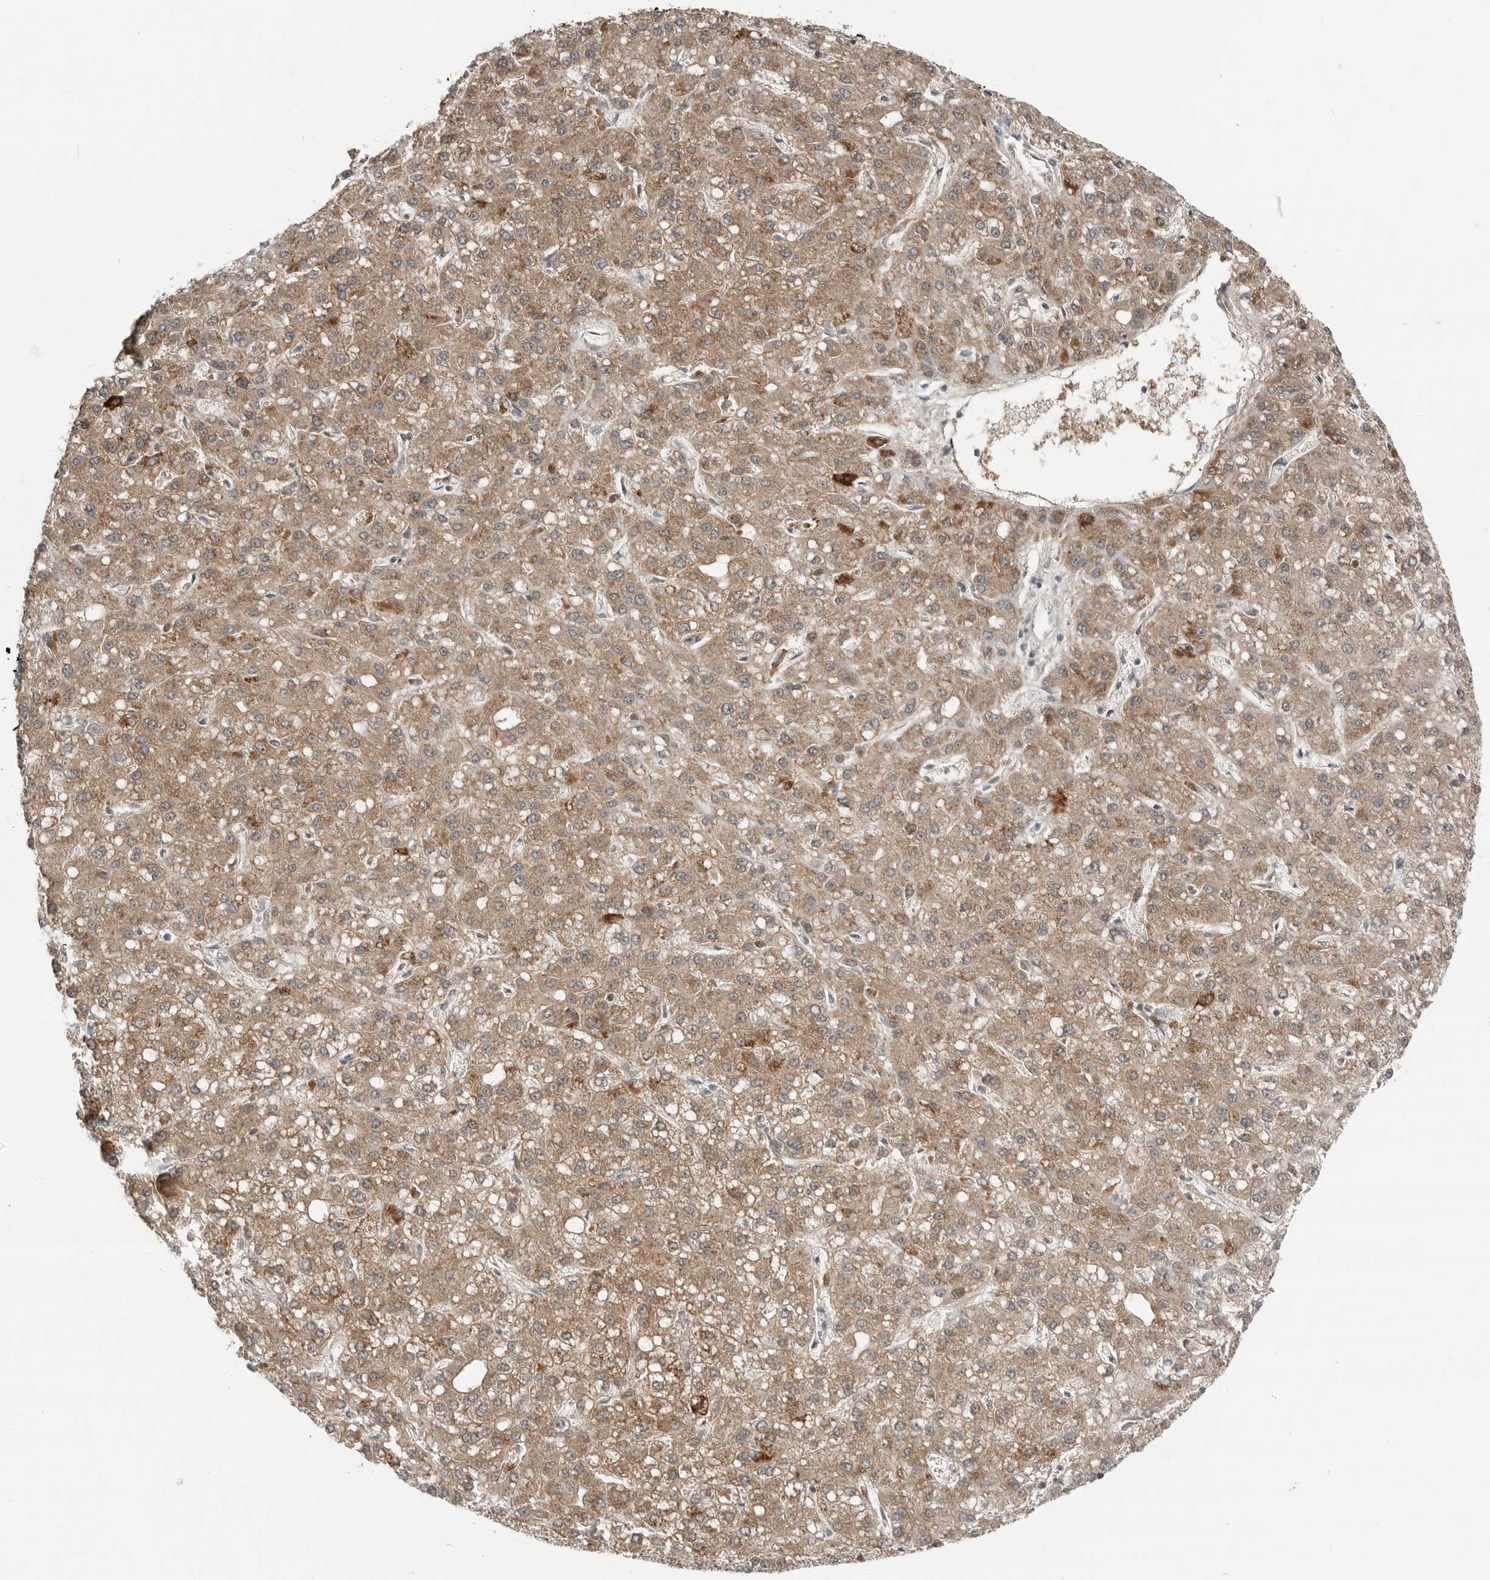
{"staining": {"intensity": "moderate", "quantity": ">75%", "location": "cytoplasmic/membranous"}, "tissue": "liver cancer", "cell_type": "Tumor cells", "image_type": "cancer", "snomed": [{"axis": "morphology", "description": "Carcinoma, Hepatocellular, NOS"}, {"axis": "topography", "description": "Liver"}], "caption": "Moderate cytoplasmic/membranous protein expression is identified in about >75% of tumor cells in liver cancer.", "gene": "FCRLB", "patient": {"sex": "male", "age": 67}}